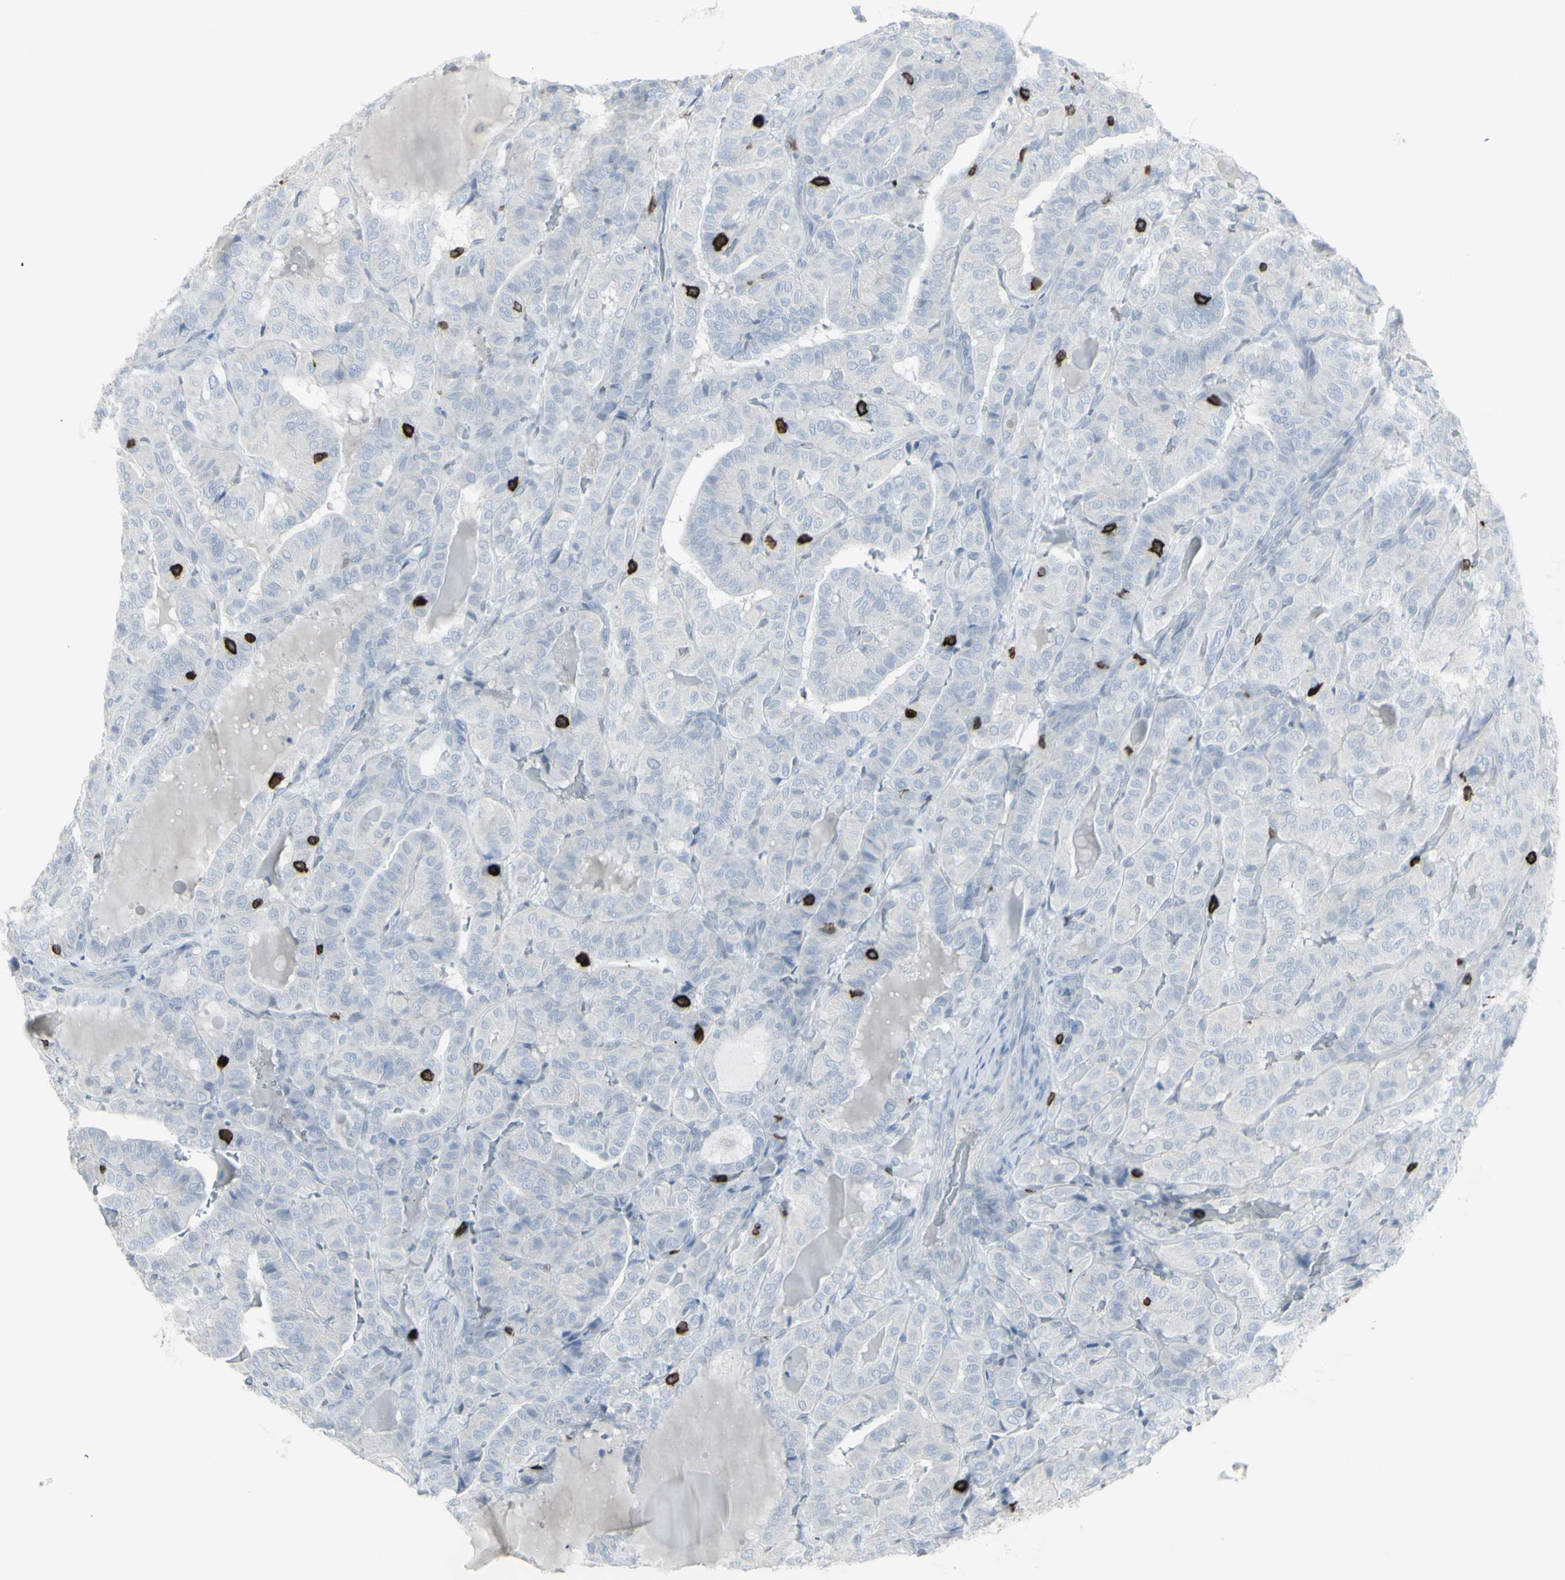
{"staining": {"intensity": "negative", "quantity": "none", "location": "none"}, "tissue": "thyroid cancer", "cell_type": "Tumor cells", "image_type": "cancer", "snomed": [{"axis": "morphology", "description": "Papillary adenocarcinoma, NOS"}, {"axis": "topography", "description": "Thyroid gland"}], "caption": "Image shows no significant protein staining in tumor cells of thyroid cancer. Brightfield microscopy of immunohistochemistry (IHC) stained with DAB (brown) and hematoxylin (blue), captured at high magnification.", "gene": "CD247", "patient": {"sex": "male", "age": 77}}